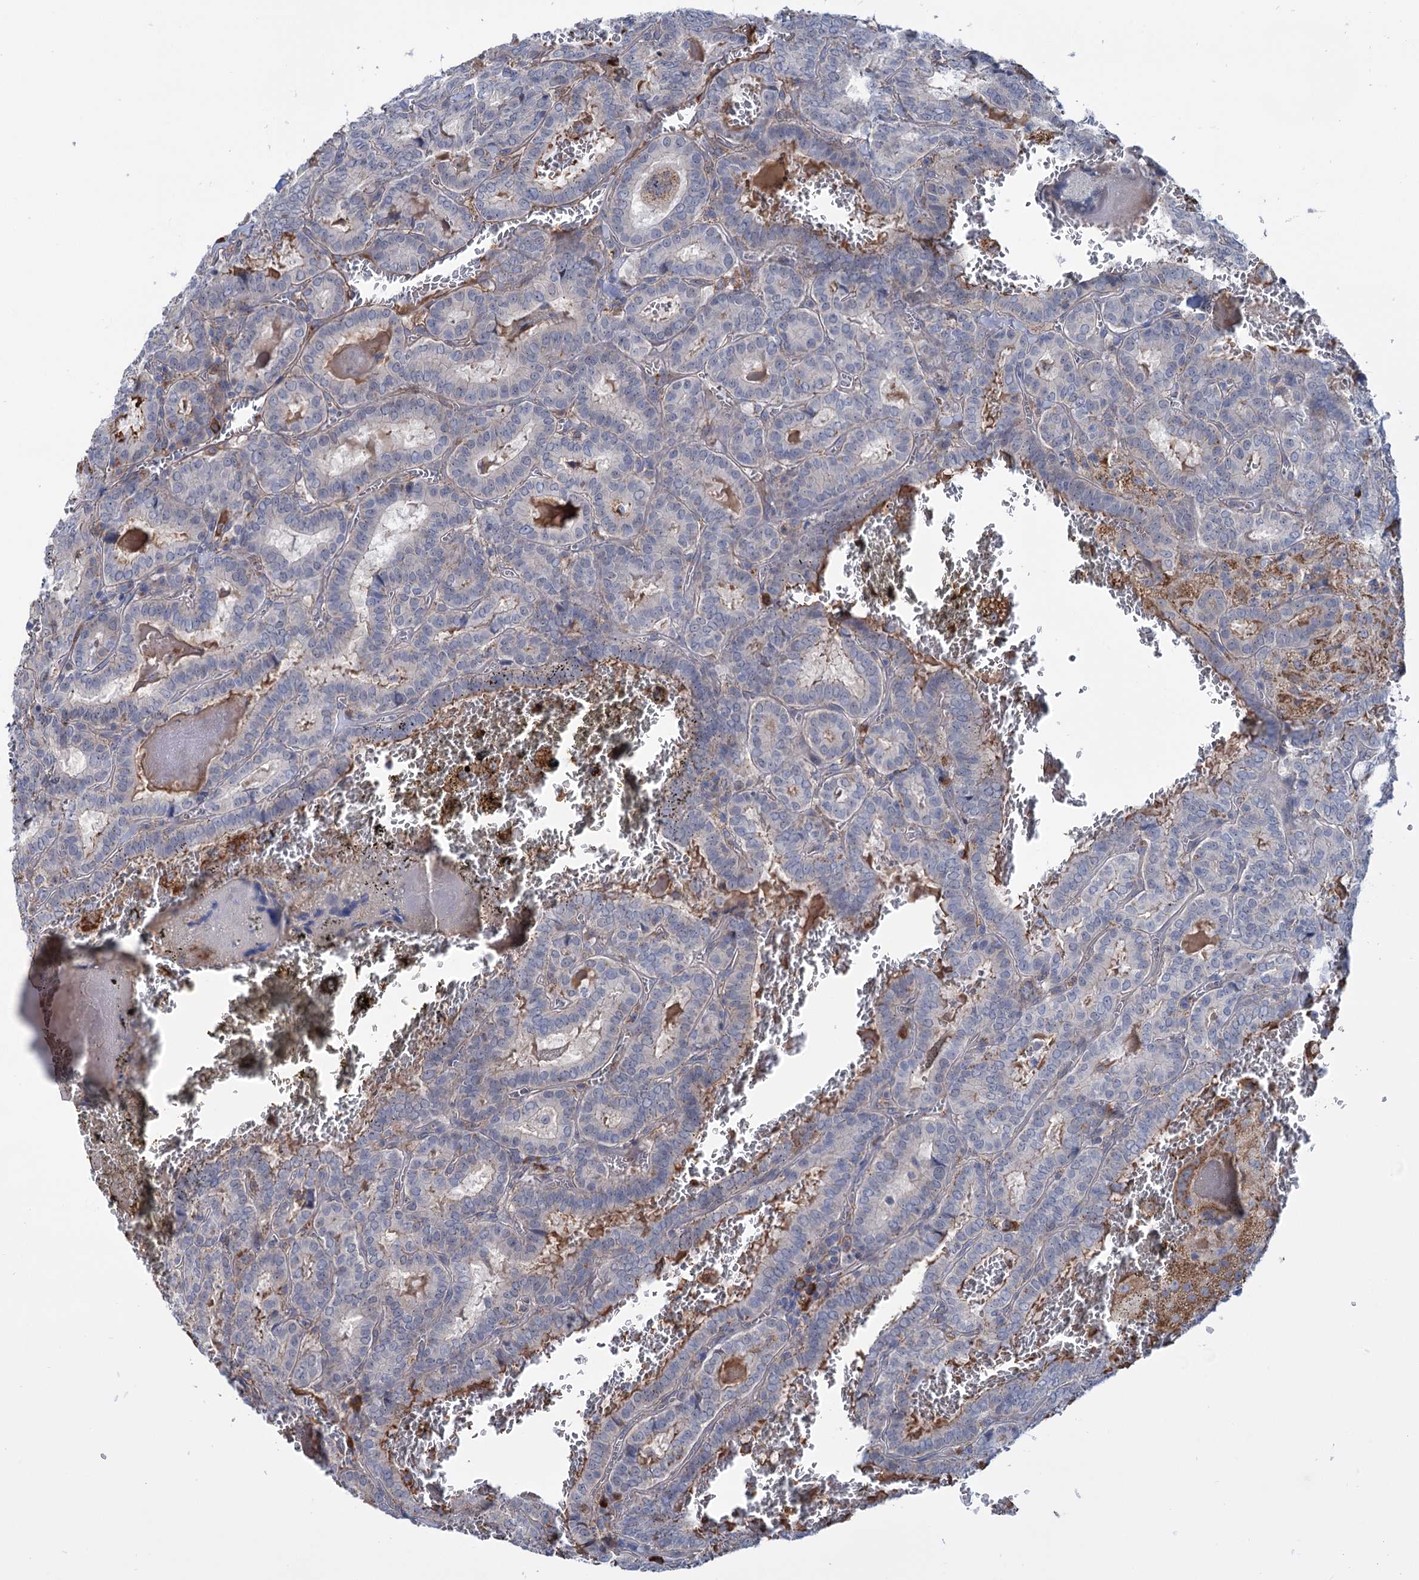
{"staining": {"intensity": "negative", "quantity": "none", "location": "none"}, "tissue": "thyroid cancer", "cell_type": "Tumor cells", "image_type": "cancer", "snomed": [{"axis": "morphology", "description": "Papillary adenocarcinoma, NOS"}, {"axis": "topography", "description": "Thyroid gland"}], "caption": "High power microscopy photomicrograph of an immunohistochemistry photomicrograph of papillary adenocarcinoma (thyroid), revealing no significant positivity in tumor cells.", "gene": "LPIN1", "patient": {"sex": "female", "age": 72}}